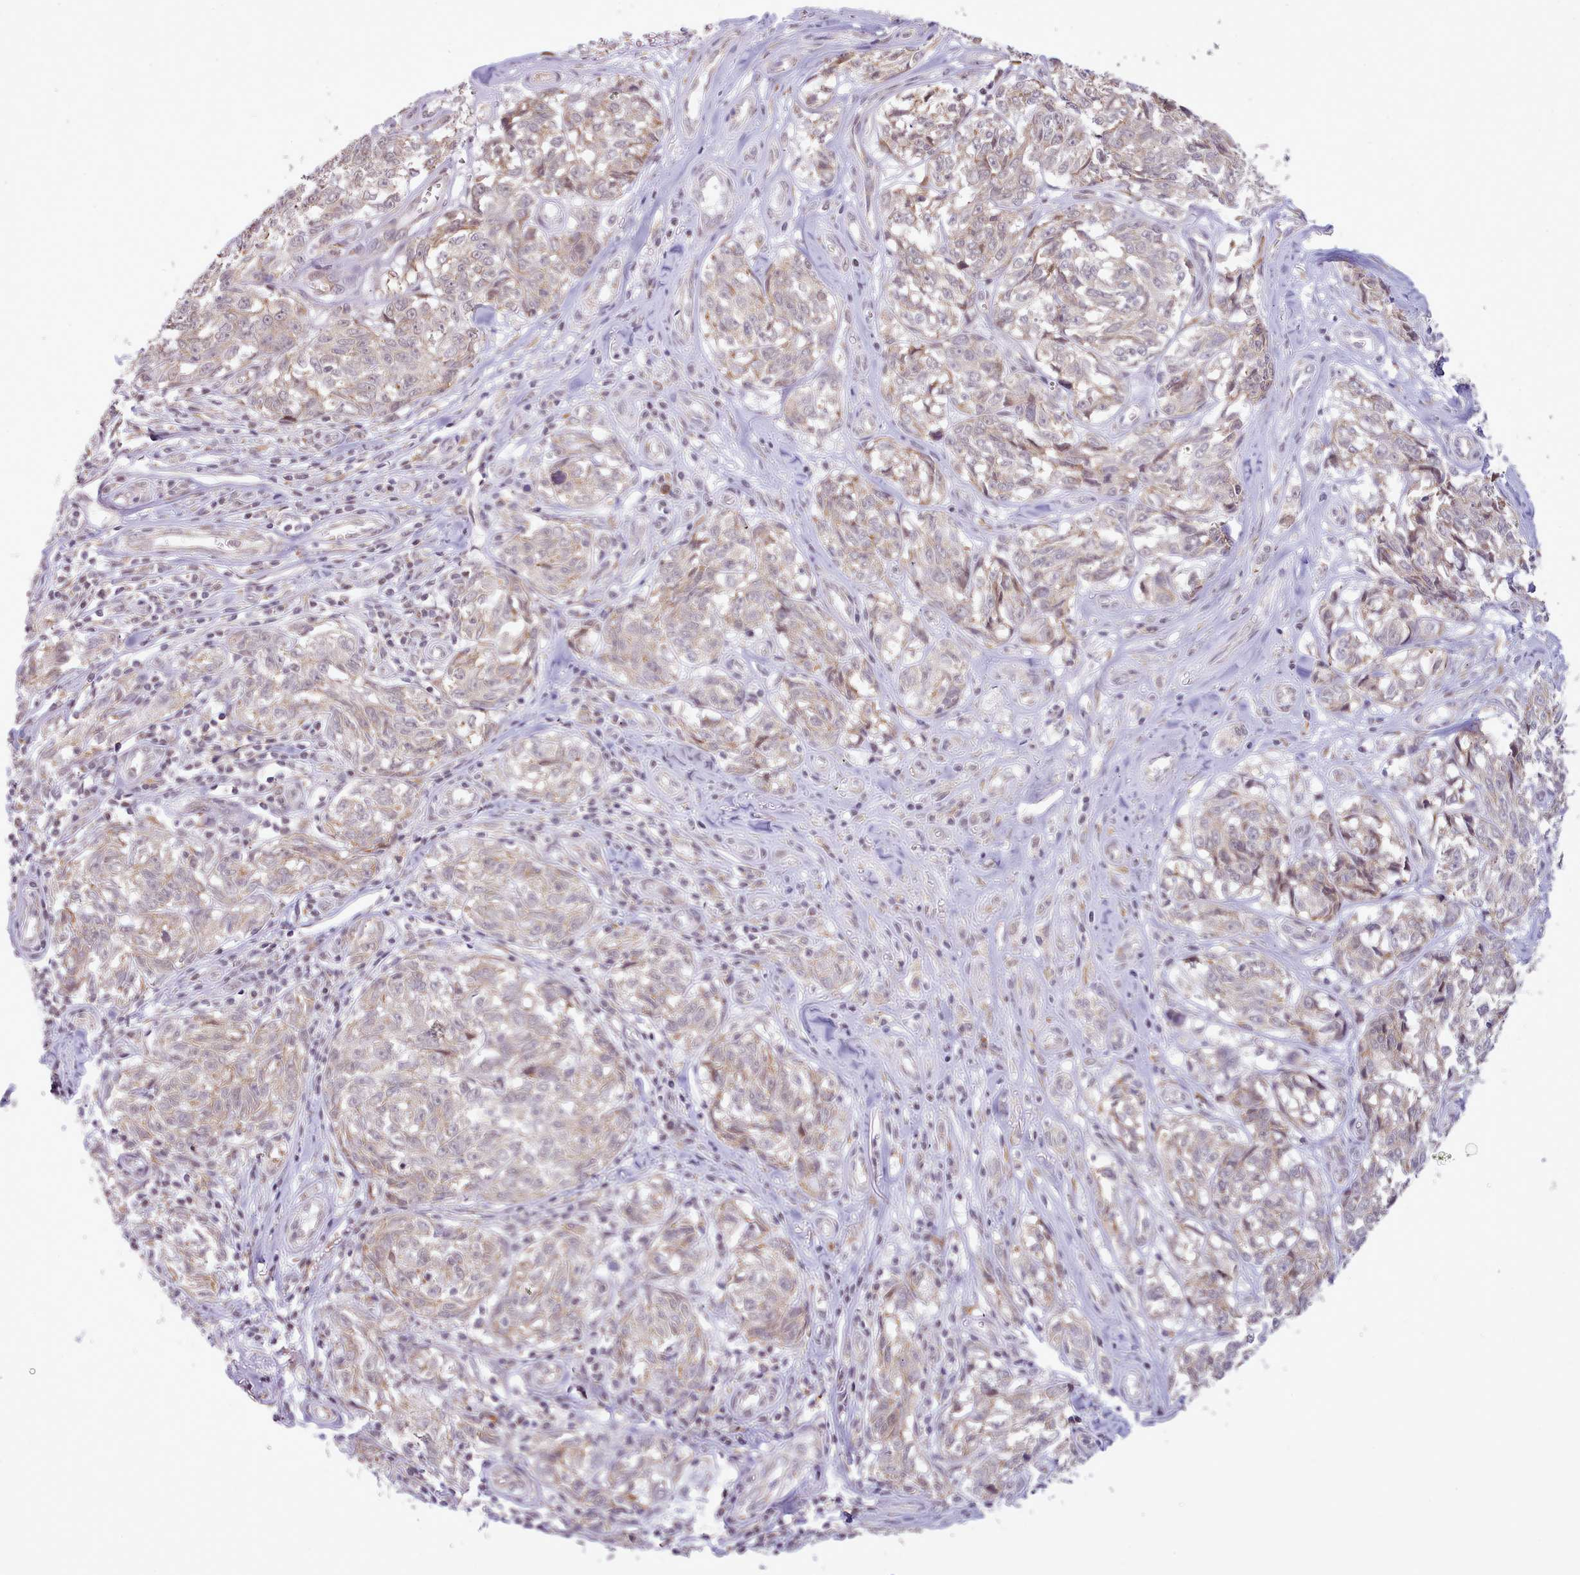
{"staining": {"intensity": "weak", "quantity": "25%-75%", "location": "cytoplasmic/membranous"}, "tissue": "melanoma", "cell_type": "Tumor cells", "image_type": "cancer", "snomed": [{"axis": "morphology", "description": "Normal tissue, NOS"}, {"axis": "morphology", "description": "Malignant melanoma, NOS"}, {"axis": "topography", "description": "Skin"}], "caption": "Brown immunohistochemical staining in malignant melanoma shows weak cytoplasmic/membranous expression in about 25%-75% of tumor cells.", "gene": "SEC61B", "patient": {"sex": "female", "age": 64}}